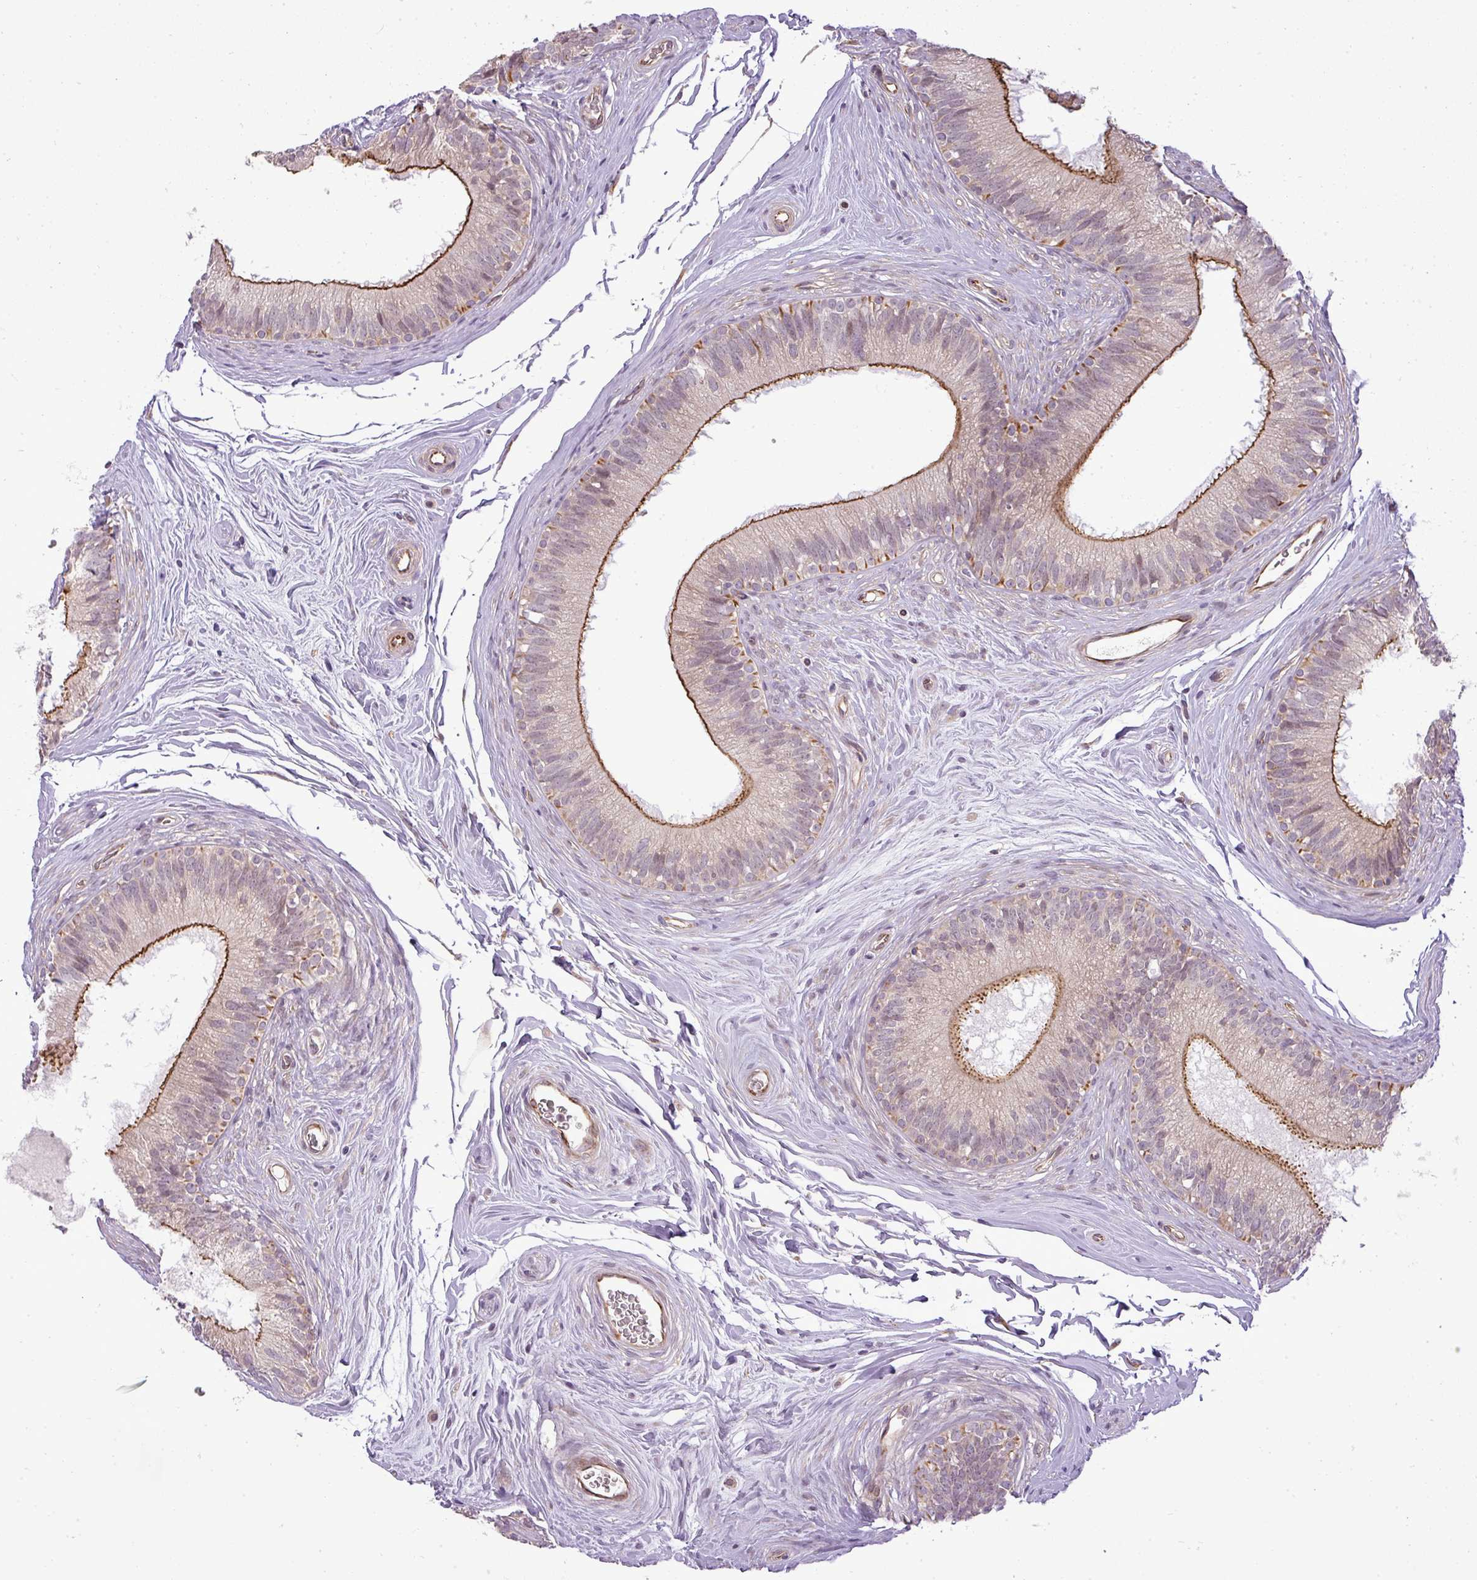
{"staining": {"intensity": "moderate", "quantity": "<25%", "location": "cytoplasmic/membranous"}, "tissue": "epididymis", "cell_type": "Glandular cells", "image_type": "normal", "snomed": [{"axis": "morphology", "description": "Normal tissue, NOS"}, {"axis": "topography", "description": "Epididymis"}], "caption": "Immunohistochemistry (IHC) of normal epididymis displays low levels of moderate cytoplasmic/membranous expression in about <25% of glandular cells.", "gene": "PDRG1", "patient": {"sex": "male", "age": 33}}